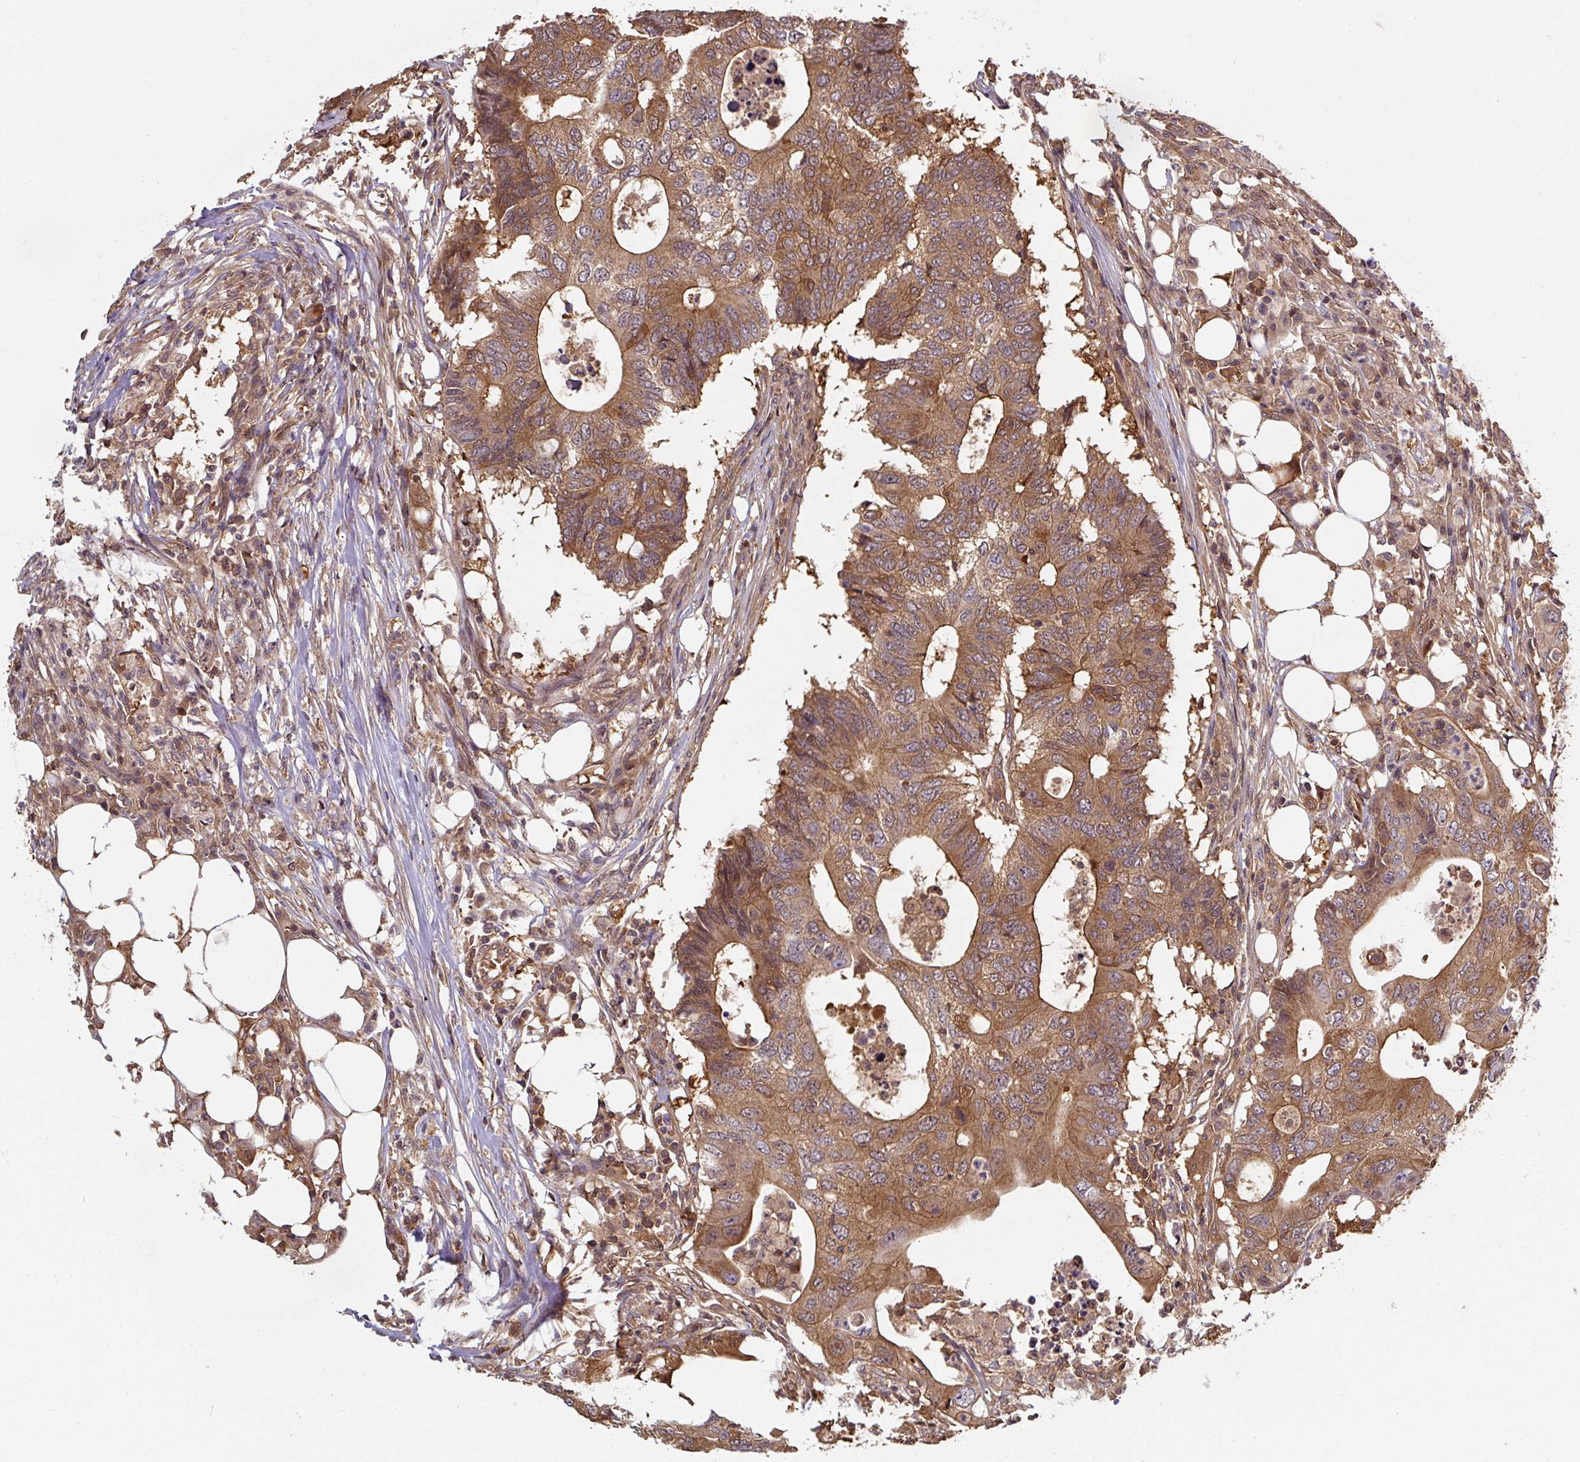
{"staining": {"intensity": "moderate", "quantity": ">75%", "location": "cytoplasmic/membranous"}, "tissue": "colorectal cancer", "cell_type": "Tumor cells", "image_type": "cancer", "snomed": [{"axis": "morphology", "description": "Adenocarcinoma, NOS"}, {"axis": "topography", "description": "Colon"}], "caption": "Approximately >75% of tumor cells in colorectal cancer (adenocarcinoma) exhibit moderate cytoplasmic/membranous protein positivity as visualized by brown immunohistochemical staining.", "gene": "ST13", "patient": {"sex": "male", "age": 71}}